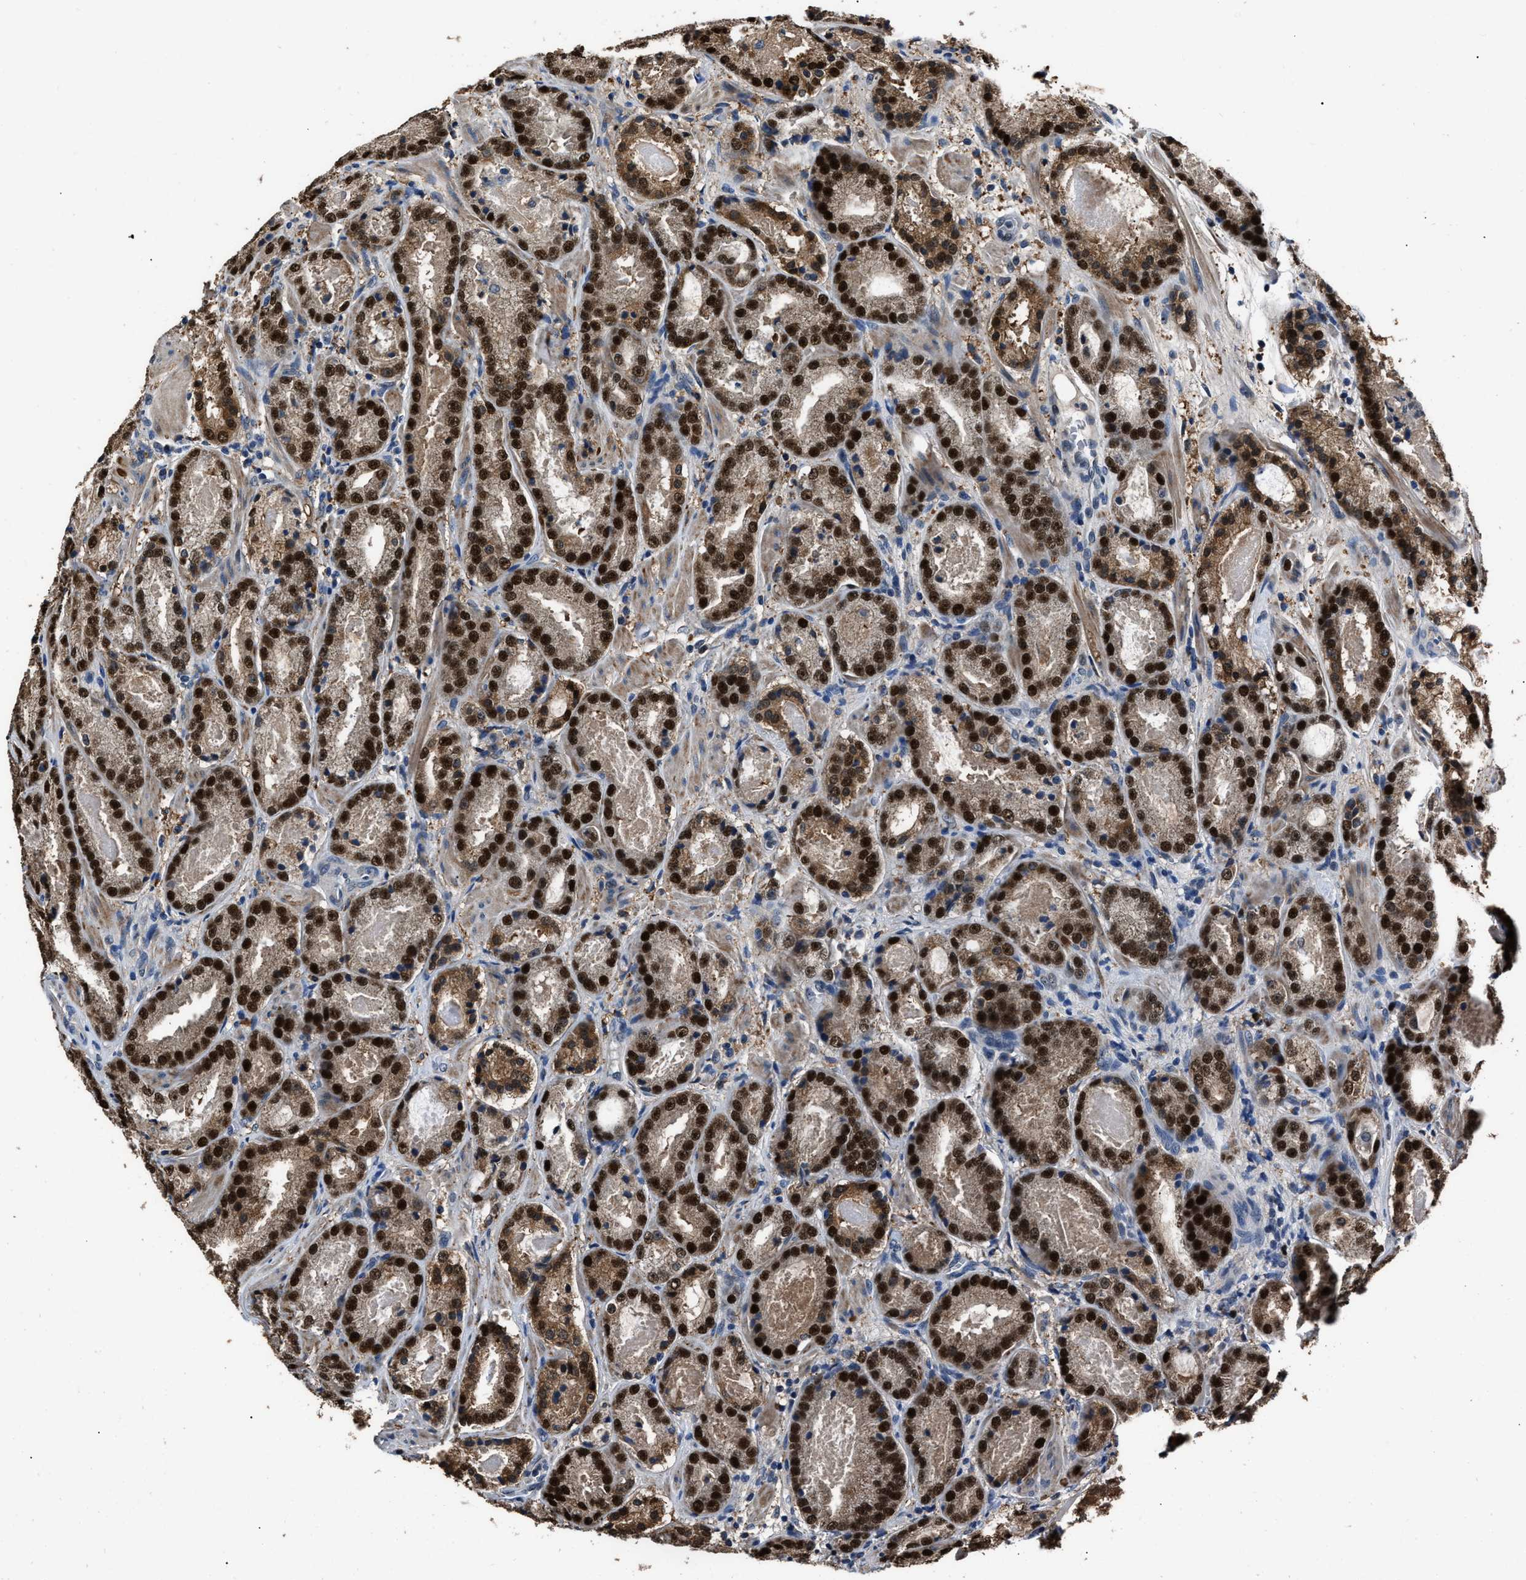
{"staining": {"intensity": "strong", "quantity": ">75%", "location": "cytoplasmic/membranous,nuclear"}, "tissue": "prostate cancer", "cell_type": "Tumor cells", "image_type": "cancer", "snomed": [{"axis": "morphology", "description": "Adenocarcinoma, Low grade"}, {"axis": "topography", "description": "Prostate"}], "caption": "Brown immunohistochemical staining in human prostate low-grade adenocarcinoma shows strong cytoplasmic/membranous and nuclear expression in about >75% of tumor cells.", "gene": "NSUN5", "patient": {"sex": "male", "age": 69}}